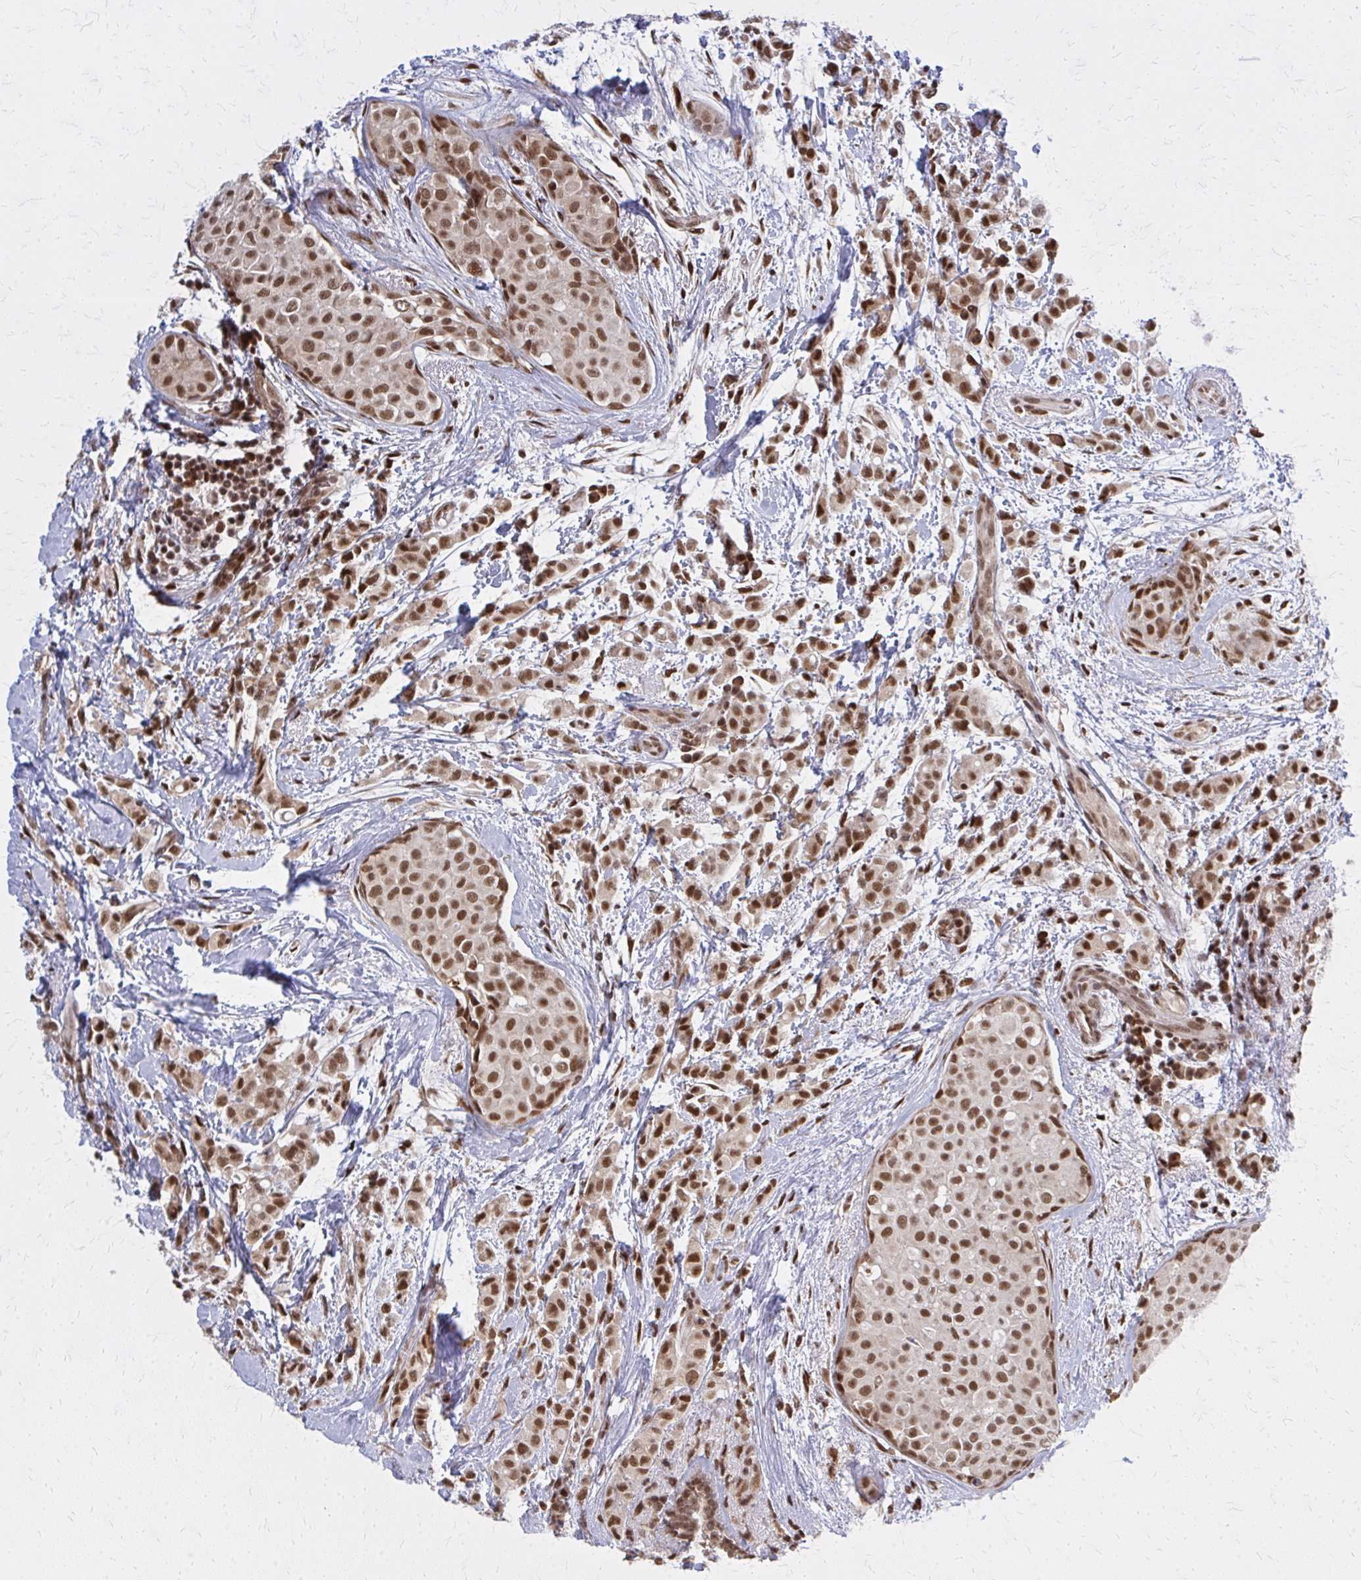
{"staining": {"intensity": "moderate", "quantity": ">75%", "location": "nuclear"}, "tissue": "breast cancer", "cell_type": "Tumor cells", "image_type": "cancer", "snomed": [{"axis": "morphology", "description": "Lobular carcinoma"}, {"axis": "topography", "description": "Breast"}], "caption": "This image demonstrates breast lobular carcinoma stained with IHC to label a protein in brown. The nuclear of tumor cells show moderate positivity for the protein. Nuclei are counter-stained blue.", "gene": "HDAC3", "patient": {"sex": "female", "age": 68}}